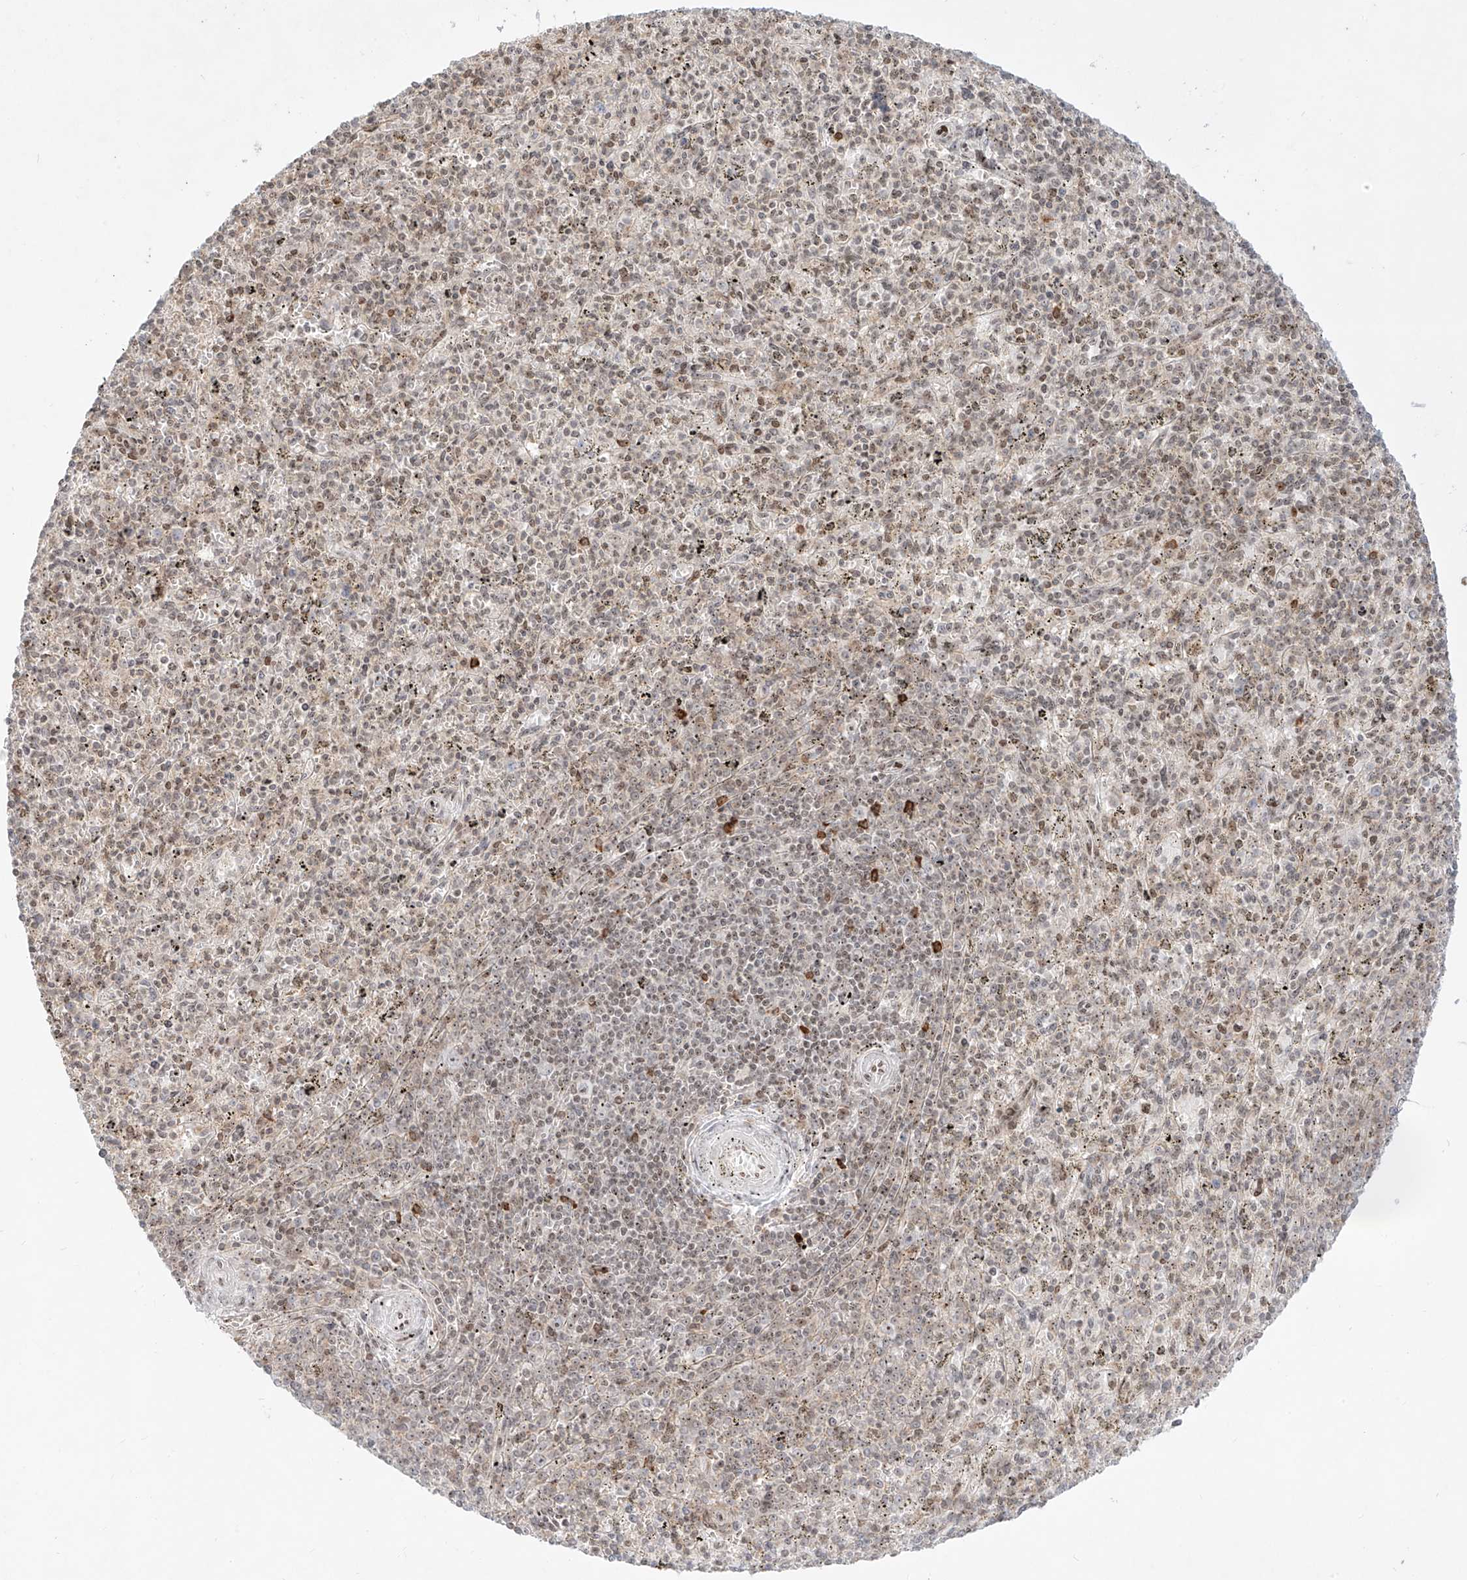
{"staining": {"intensity": "weak", "quantity": "<25%", "location": "cytoplasmic/membranous"}, "tissue": "spleen", "cell_type": "Cells in red pulp", "image_type": "normal", "snomed": [{"axis": "morphology", "description": "Normal tissue, NOS"}, {"axis": "topography", "description": "Spleen"}], "caption": "Immunohistochemistry (IHC) photomicrograph of unremarkable human spleen stained for a protein (brown), which shows no positivity in cells in red pulp. (Brightfield microscopy of DAB (3,3'-diaminobenzidine) immunohistochemistry at high magnification).", "gene": "ZNF512", "patient": {"sex": "male", "age": 72}}